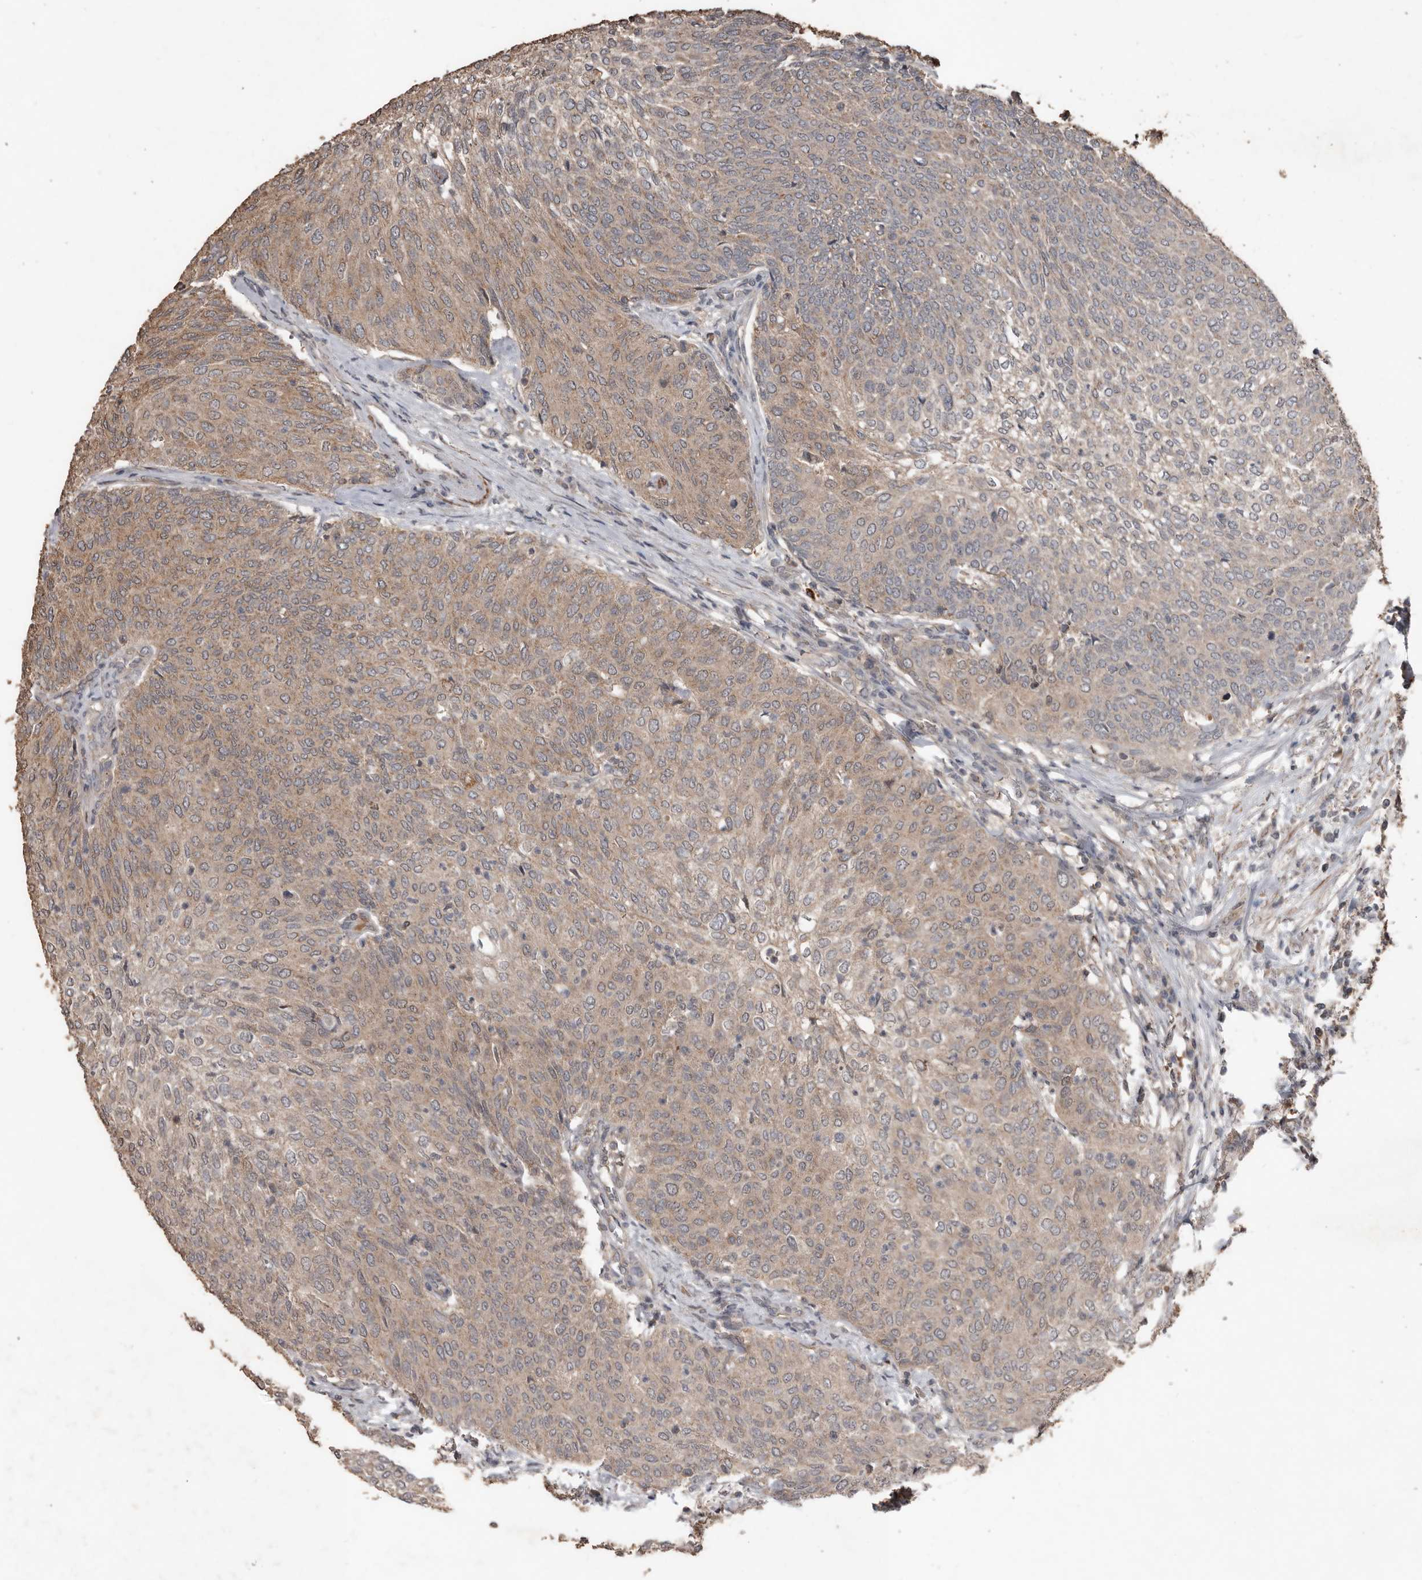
{"staining": {"intensity": "weak", "quantity": "25%-75%", "location": "cytoplasmic/membranous"}, "tissue": "urothelial cancer", "cell_type": "Tumor cells", "image_type": "cancer", "snomed": [{"axis": "morphology", "description": "Urothelial carcinoma, Low grade"}, {"axis": "topography", "description": "Urinary bladder"}], "caption": "The photomicrograph reveals staining of urothelial cancer, revealing weak cytoplasmic/membranous protein staining (brown color) within tumor cells.", "gene": "BAMBI", "patient": {"sex": "female", "age": 79}}